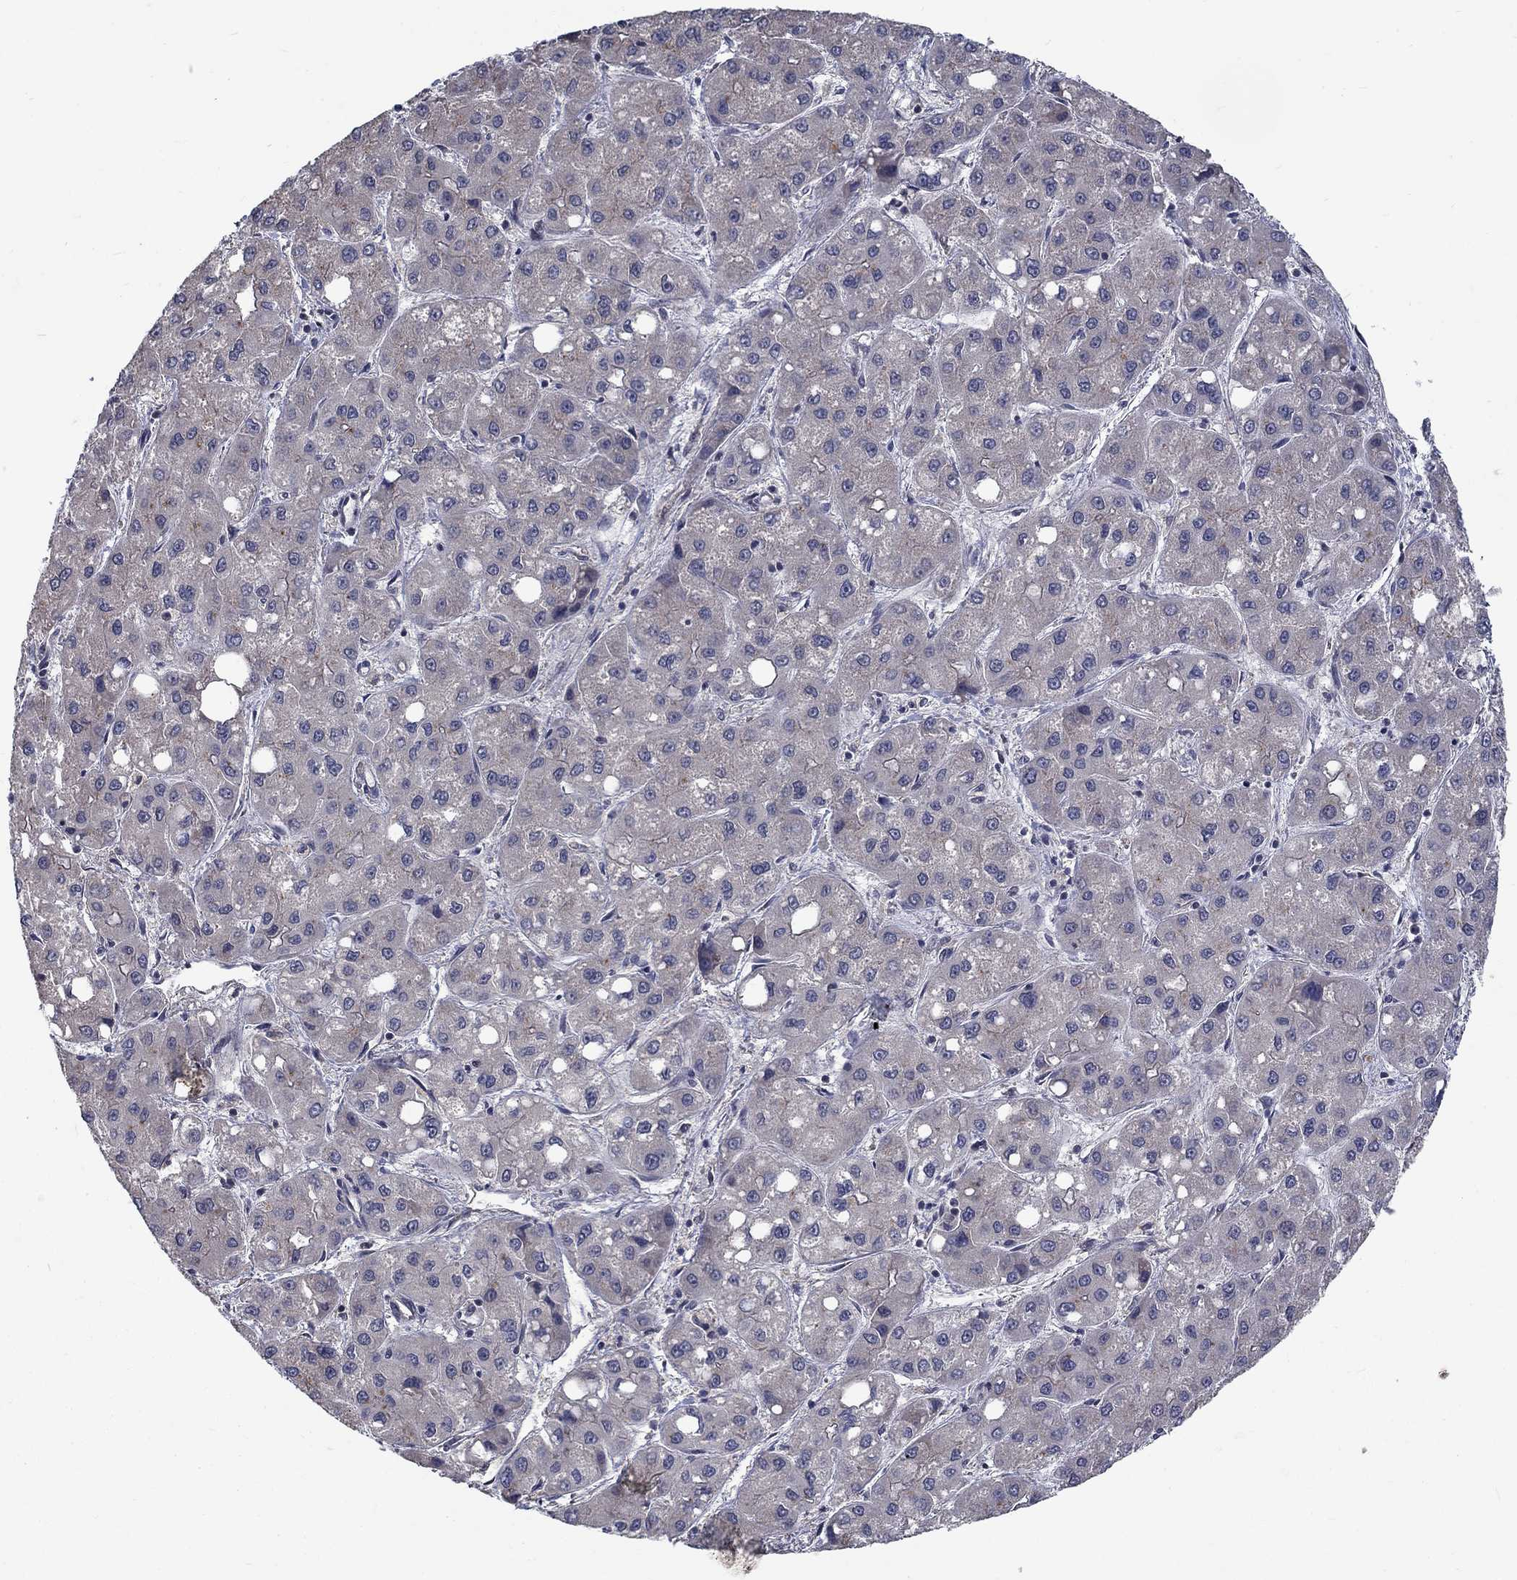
{"staining": {"intensity": "negative", "quantity": "none", "location": "none"}, "tissue": "liver cancer", "cell_type": "Tumor cells", "image_type": "cancer", "snomed": [{"axis": "morphology", "description": "Carcinoma, Hepatocellular, NOS"}, {"axis": "topography", "description": "Liver"}], "caption": "This is an immunohistochemistry (IHC) micrograph of liver cancer. There is no staining in tumor cells.", "gene": "FAM3B", "patient": {"sex": "male", "age": 73}}